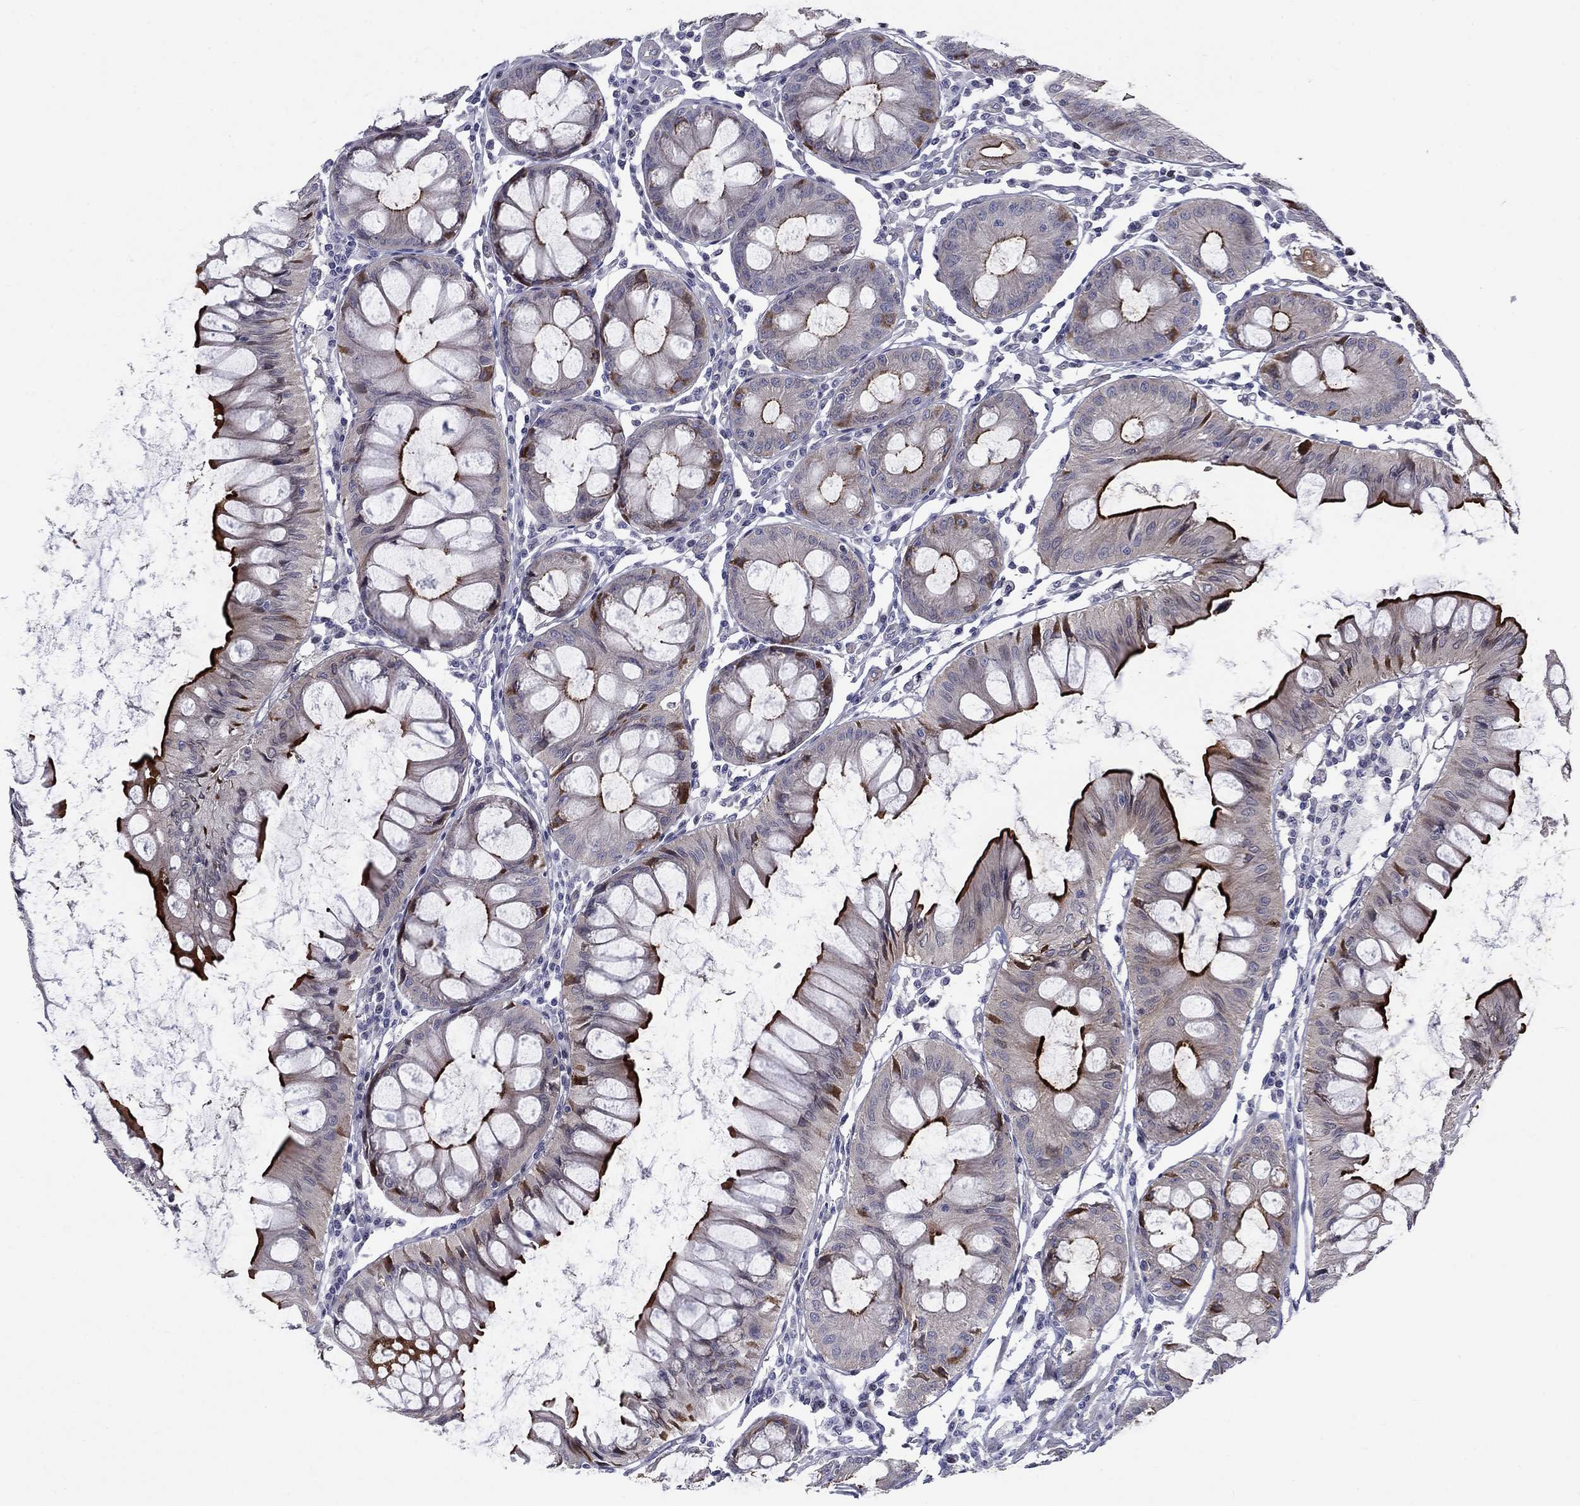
{"staining": {"intensity": "strong", "quantity": "<25%", "location": "cytoplasmic/membranous"}, "tissue": "colorectal cancer", "cell_type": "Tumor cells", "image_type": "cancer", "snomed": [{"axis": "morphology", "description": "Adenocarcinoma, NOS"}, {"axis": "topography", "description": "Rectum"}], "caption": "Colorectal adenocarcinoma was stained to show a protein in brown. There is medium levels of strong cytoplasmic/membranous expression in approximately <25% of tumor cells.", "gene": "SLC1A1", "patient": {"sex": "female", "age": 85}}